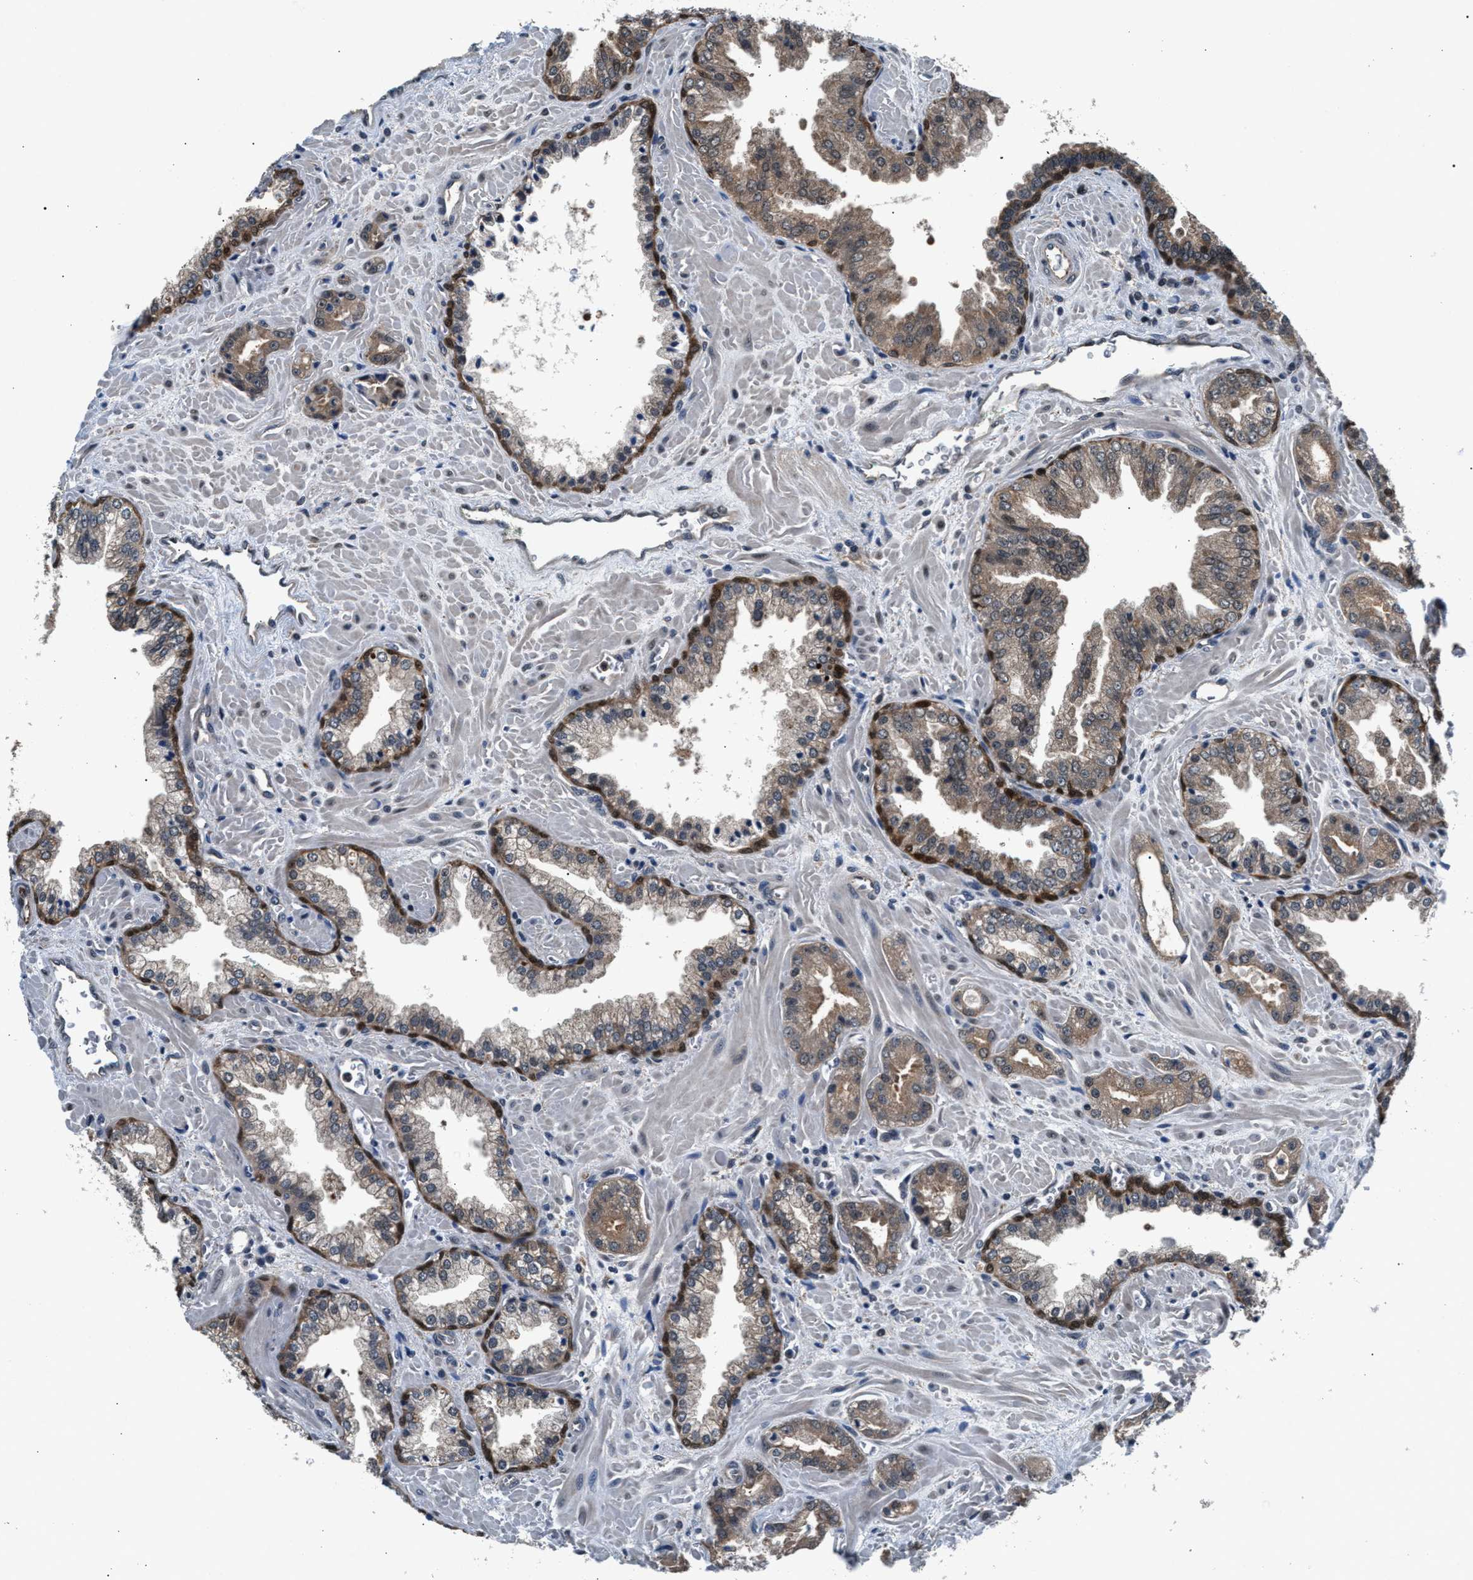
{"staining": {"intensity": "weak", "quantity": "25%-75%", "location": "cytoplasmic/membranous"}, "tissue": "prostate cancer", "cell_type": "Tumor cells", "image_type": "cancer", "snomed": [{"axis": "morphology", "description": "Adenocarcinoma, Low grade"}, {"axis": "topography", "description": "Prostate"}], "caption": "This photomicrograph displays immunohistochemistry staining of human prostate low-grade adenocarcinoma, with low weak cytoplasmic/membranous expression in about 25%-75% of tumor cells.", "gene": "RBM33", "patient": {"sex": "male", "age": 71}}